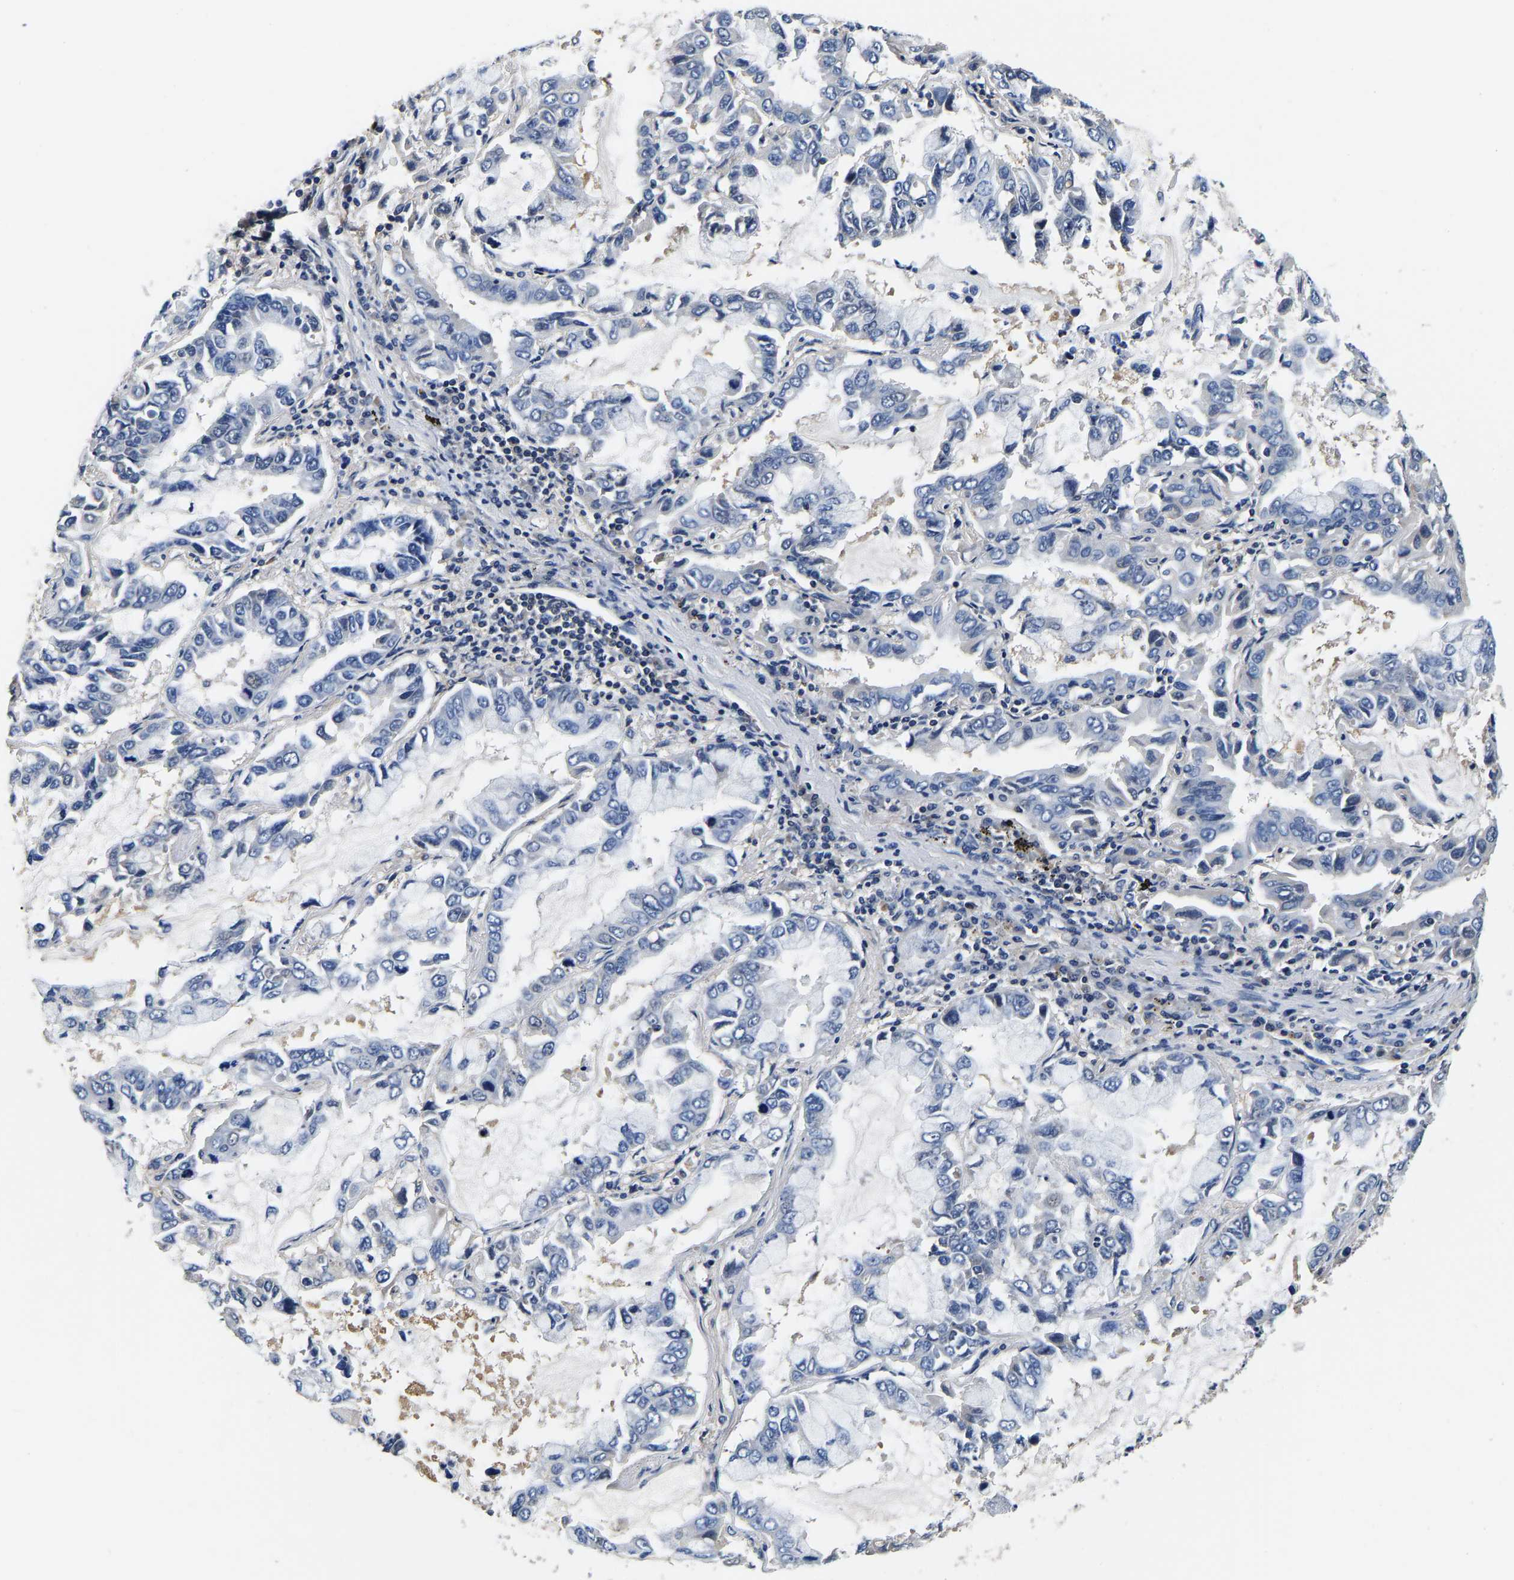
{"staining": {"intensity": "negative", "quantity": "none", "location": "none"}, "tissue": "lung cancer", "cell_type": "Tumor cells", "image_type": "cancer", "snomed": [{"axis": "morphology", "description": "Adenocarcinoma, NOS"}, {"axis": "topography", "description": "Lung"}], "caption": "Tumor cells show no significant staining in lung adenocarcinoma.", "gene": "SH3GLB1", "patient": {"sex": "male", "age": 64}}